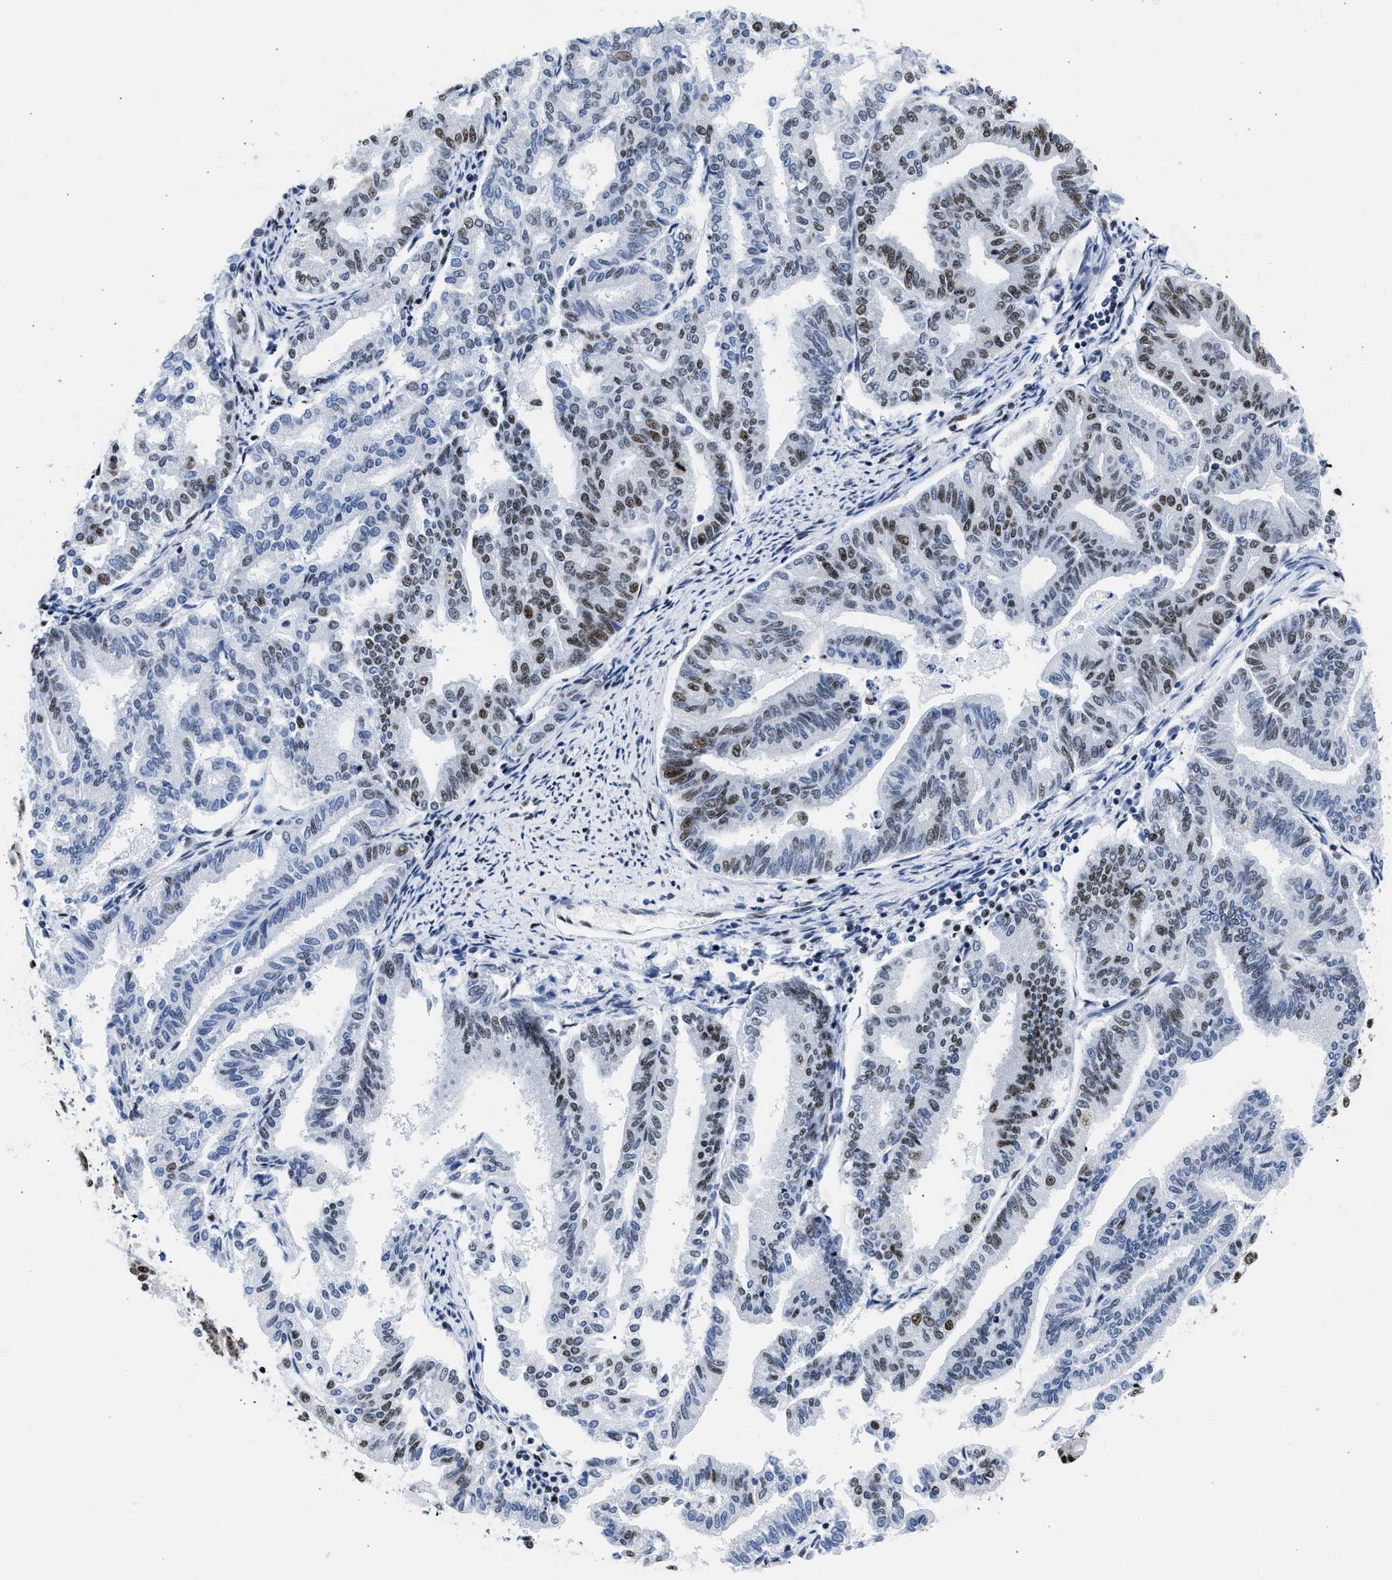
{"staining": {"intensity": "moderate", "quantity": "25%-75%", "location": "nuclear"}, "tissue": "endometrial cancer", "cell_type": "Tumor cells", "image_type": "cancer", "snomed": [{"axis": "morphology", "description": "Adenocarcinoma, NOS"}, {"axis": "topography", "description": "Endometrium"}], "caption": "A brown stain highlights moderate nuclear staining of a protein in human endometrial adenocarcinoma tumor cells.", "gene": "RBM8A", "patient": {"sex": "female", "age": 79}}